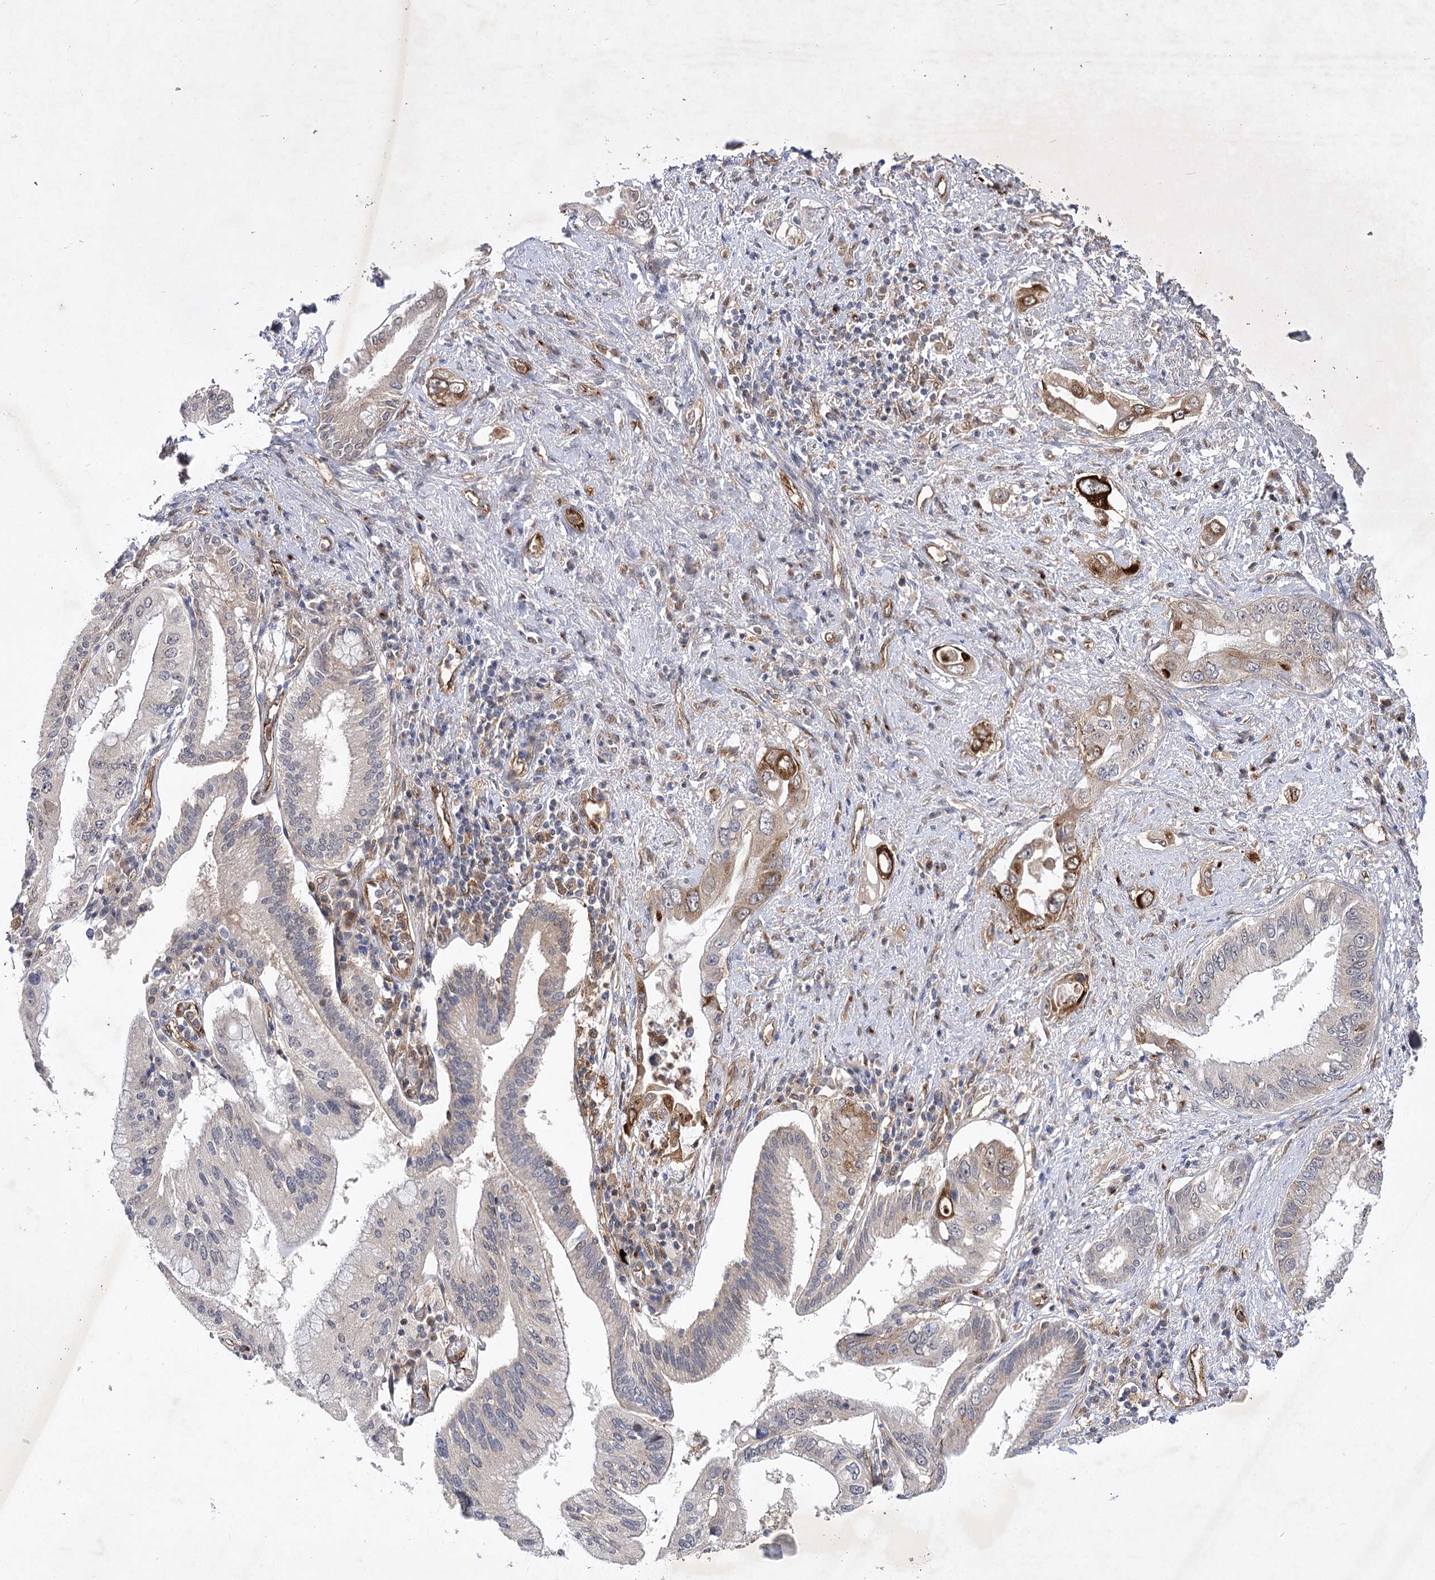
{"staining": {"intensity": "moderate", "quantity": "<25%", "location": "cytoplasmic/membranous"}, "tissue": "pancreatic cancer", "cell_type": "Tumor cells", "image_type": "cancer", "snomed": [{"axis": "morphology", "description": "Inflammation, NOS"}, {"axis": "morphology", "description": "Adenocarcinoma, NOS"}, {"axis": "topography", "description": "Pancreas"}], "caption": "A brown stain shows moderate cytoplasmic/membranous expression of a protein in human pancreatic cancer (adenocarcinoma) tumor cells.", "gene": "ARHGAP31", "patient": {"sex": "female", "age": 56}}